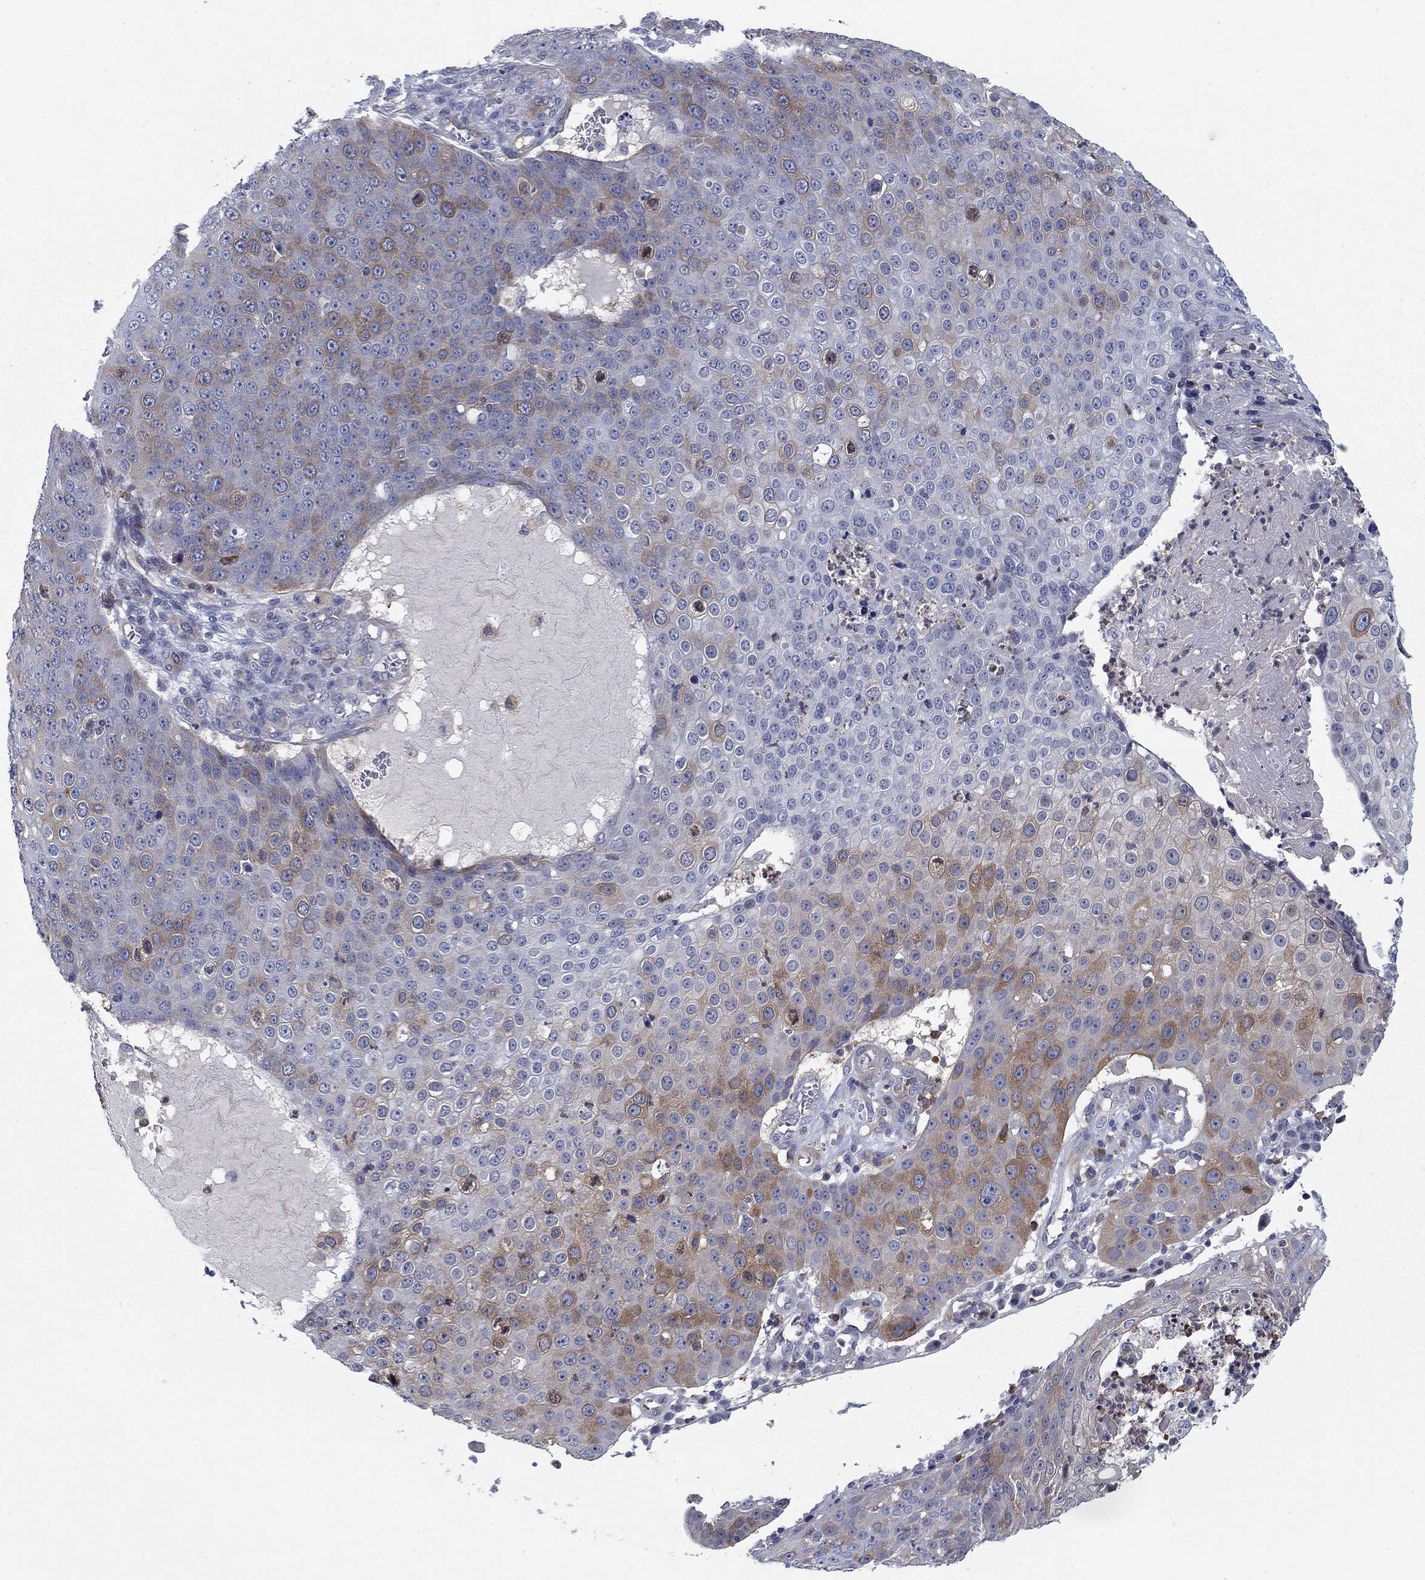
{"staining": {"intensity": "moderate", "quantity": "<25%", "location": "cytoplasmic/membranous"}, "tissue": "skin cancer", "cell_type": "Tumor cells", "image_type": "cancer", "snomed": [{"axis": "morphology", "description": "Squamous cell carcinoma, NOS"}, {"axis": "topography", "description": "Skin"}], "caption": "Moderate cytoplasmic/membranous expression for a protein is present in approximately <25% of tumor cells of skin cancer (squamous cell carcinoma) using IHC.", "gene": "KIF15", "patient": {"sex": "male", "age": 71}}